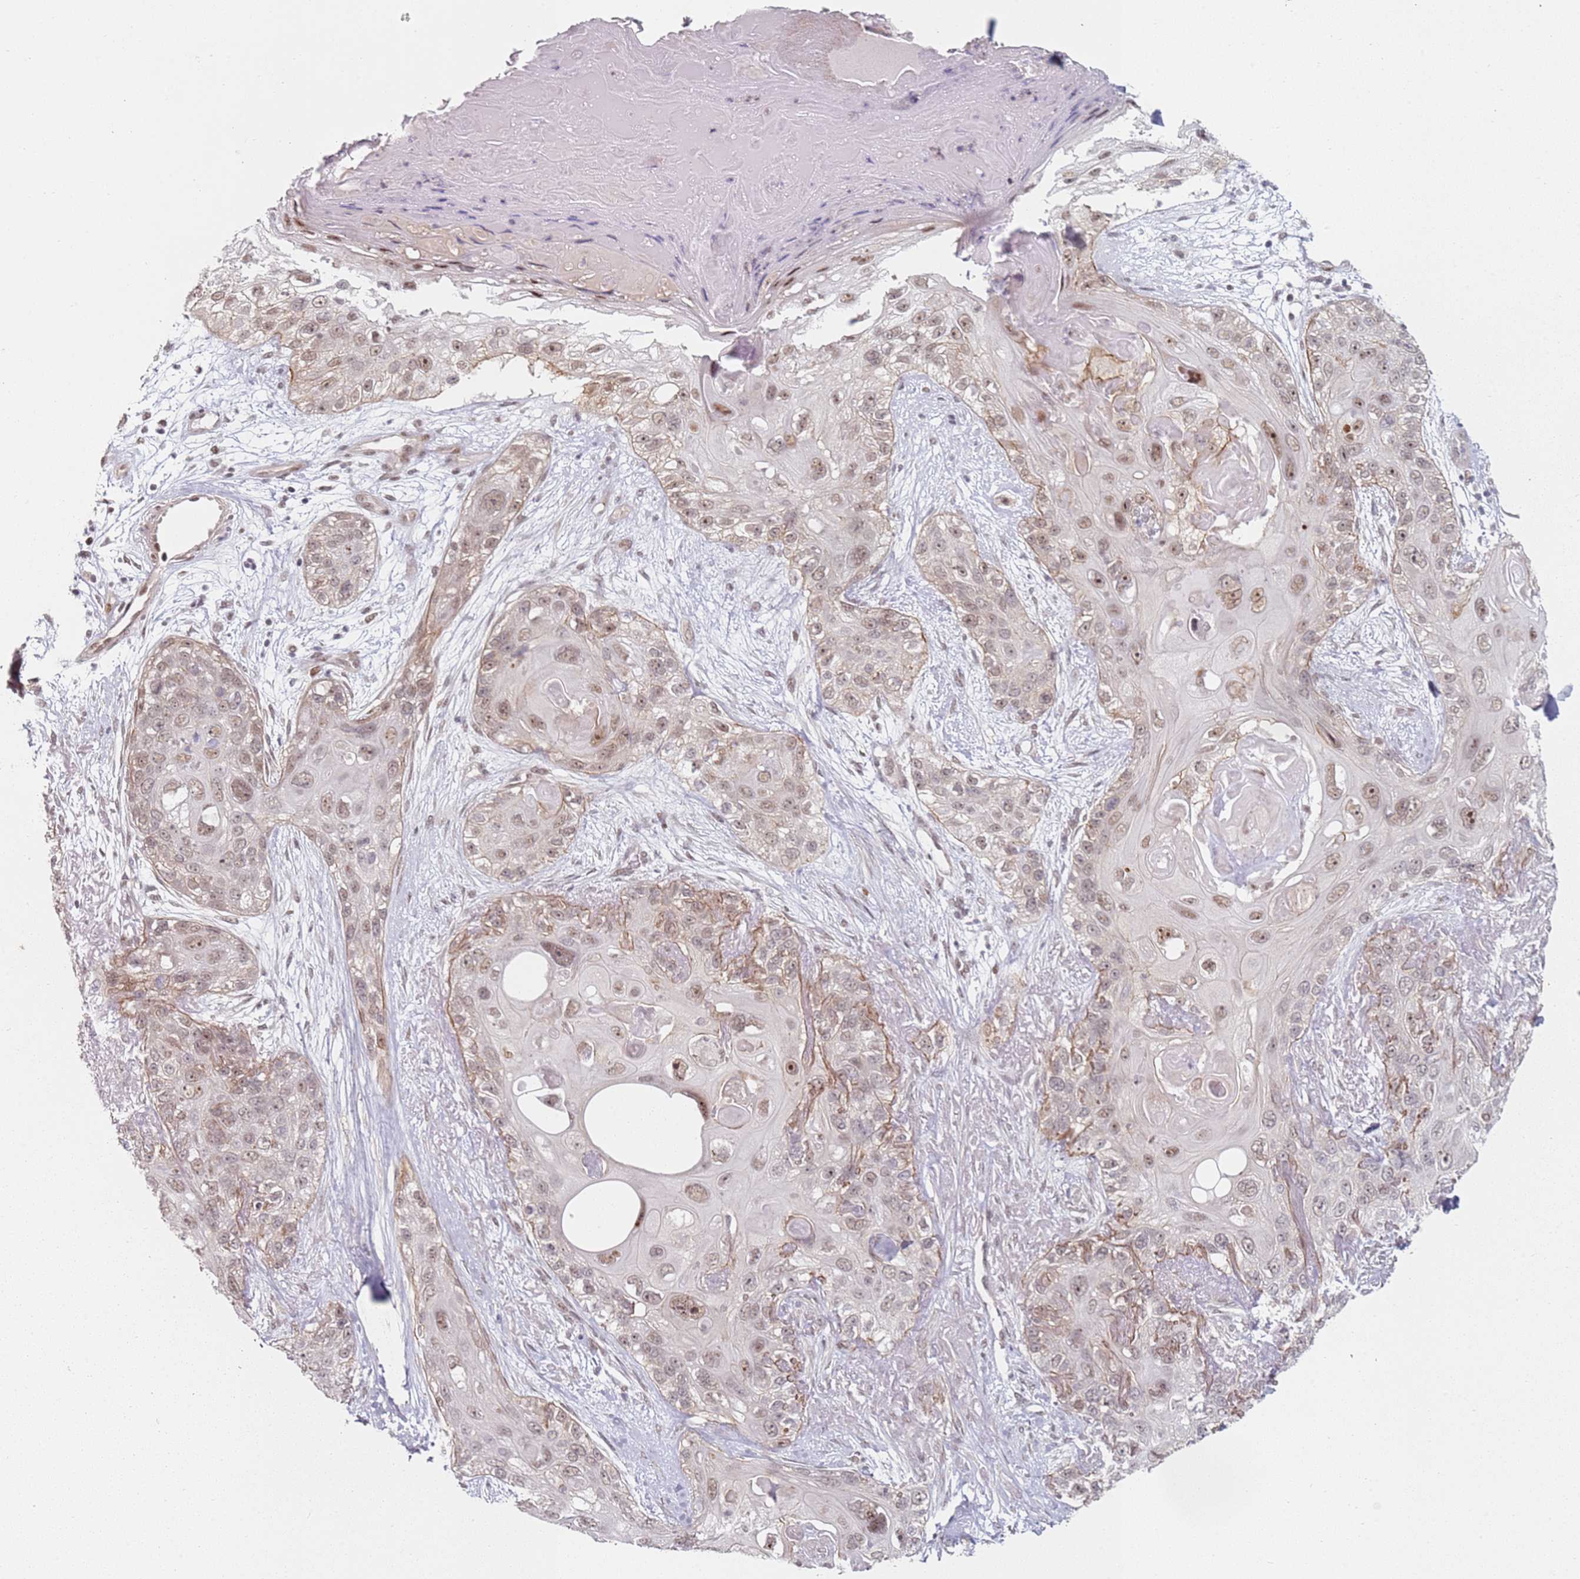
{"staining": {"intensity": "moderate", "quantity": ">75%", "location": "nuclear"}, "tissue": "skin cancer", "cell_type": "Tumor cells", "image_type": "cancer", "snomed": [{"axis": "morphology", "description": "Normal tissue, NOS"}, {"axis": "morphology", "description": "Squamous cell carcinoma, NOS"}, {"axis": "topography", "description": "Skin"}], "caption": "A high-resolution image shows immunohistochemistry (IHC) staining of skin cancer, which exhibits moderate nuclear staining in approximately >75% of tumor cells.", "gene": "ATF6B", "patient": {"sex": "male", "age": 72}}